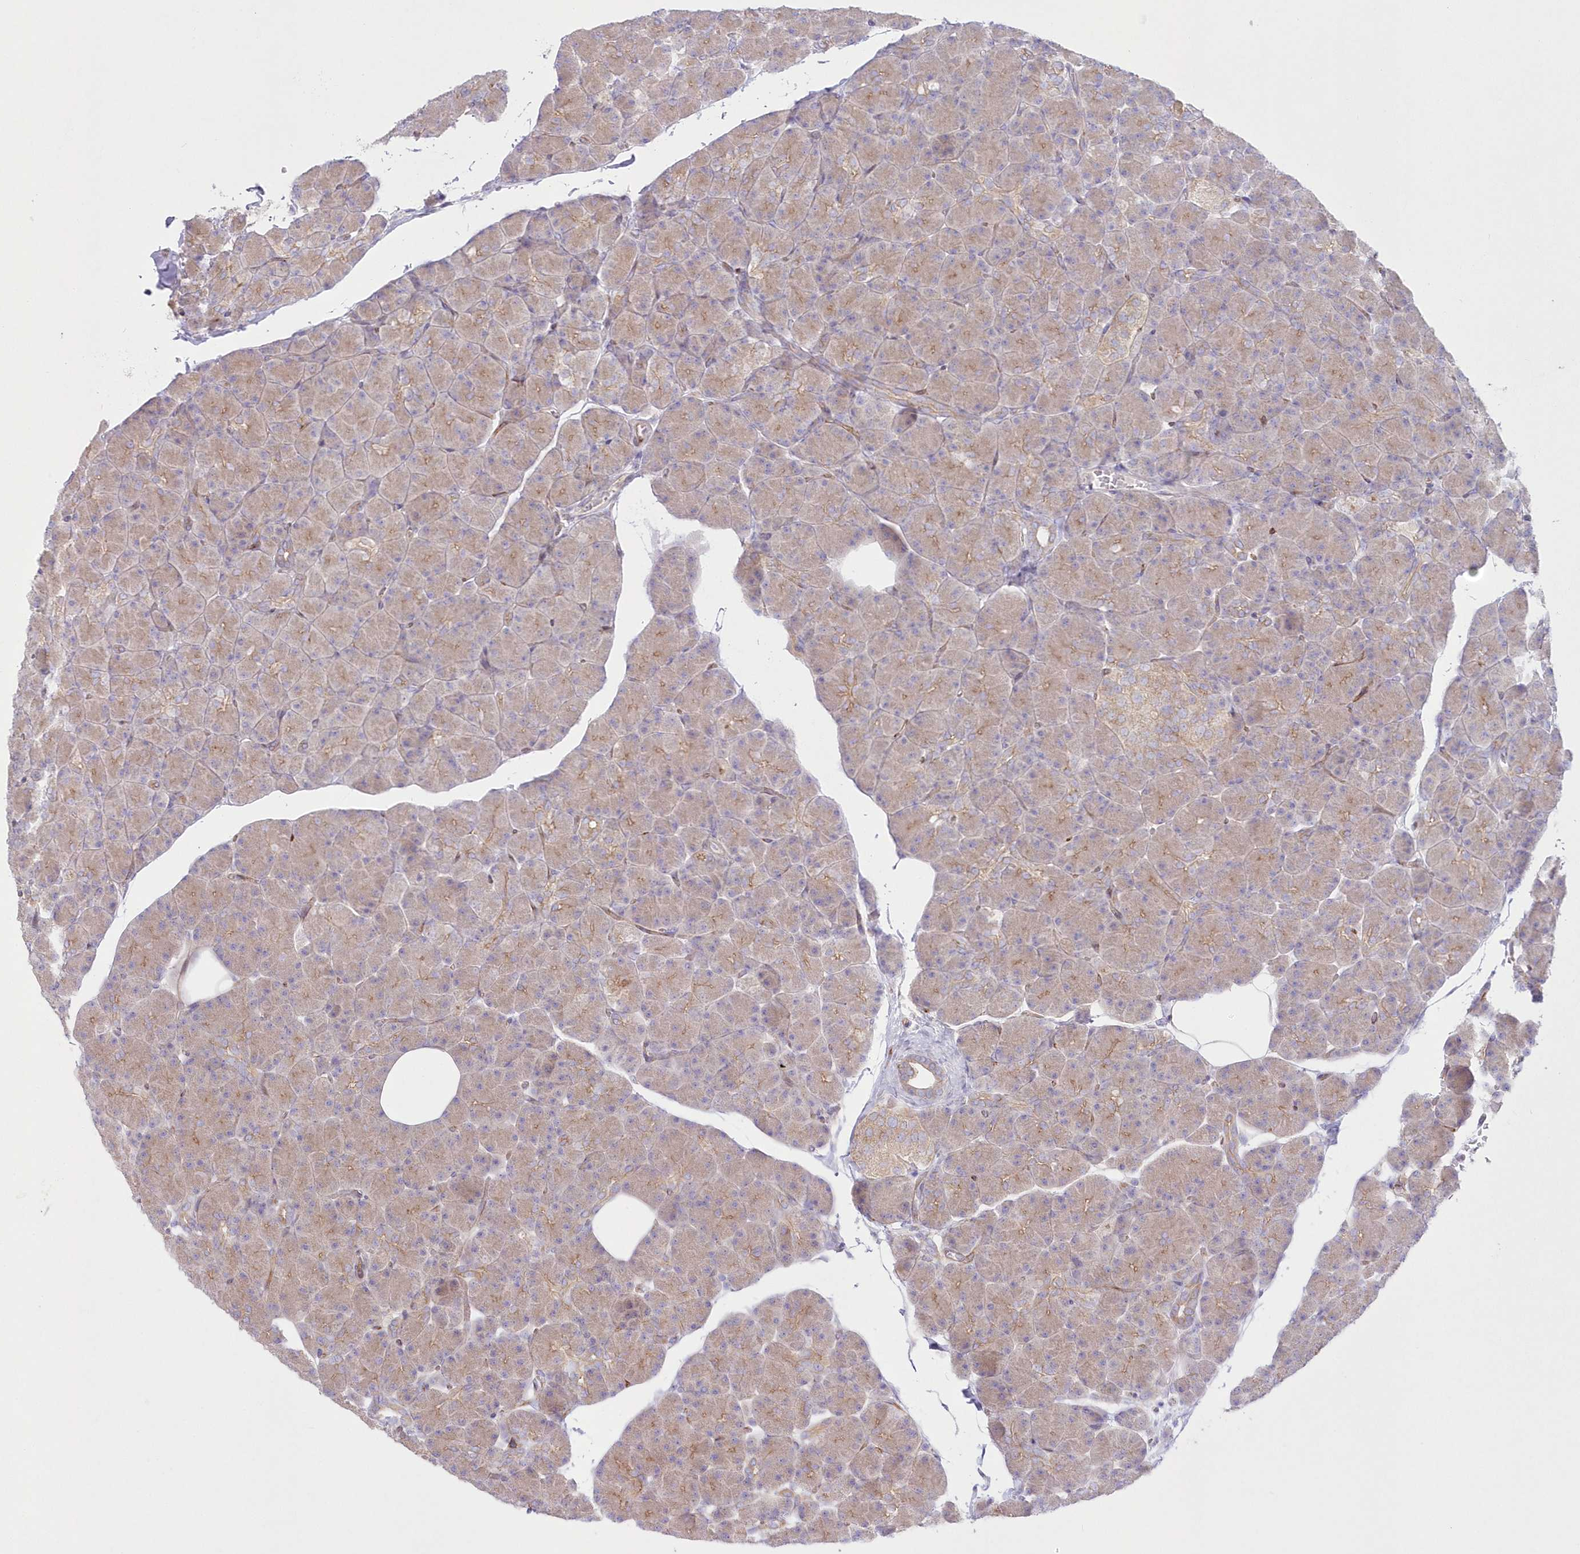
{"staining": {"intensity": "weak", "quantity": ">75%", "location": "cytoplasmic/membranous"}, "tissue": "pancreas", "cell_type": "Exocrine glandular cells", "image_type": "normal", "snomed": [{"axis": "morphology", "description": "Normal tissue, NOS"}, {"axis": "topography", "description": "Pancreas"}], "caption": "Immunohistochemical staining of unremarkable pancreas displays weak cytoplasmic/membranous protein positivity in about >75% of exocrine glandular cells. (brown staining indicates protein expression, while blue staining denotes nuclei).", "gene": "ZNF843", "patient": {"sex": "female", "age": 43}}